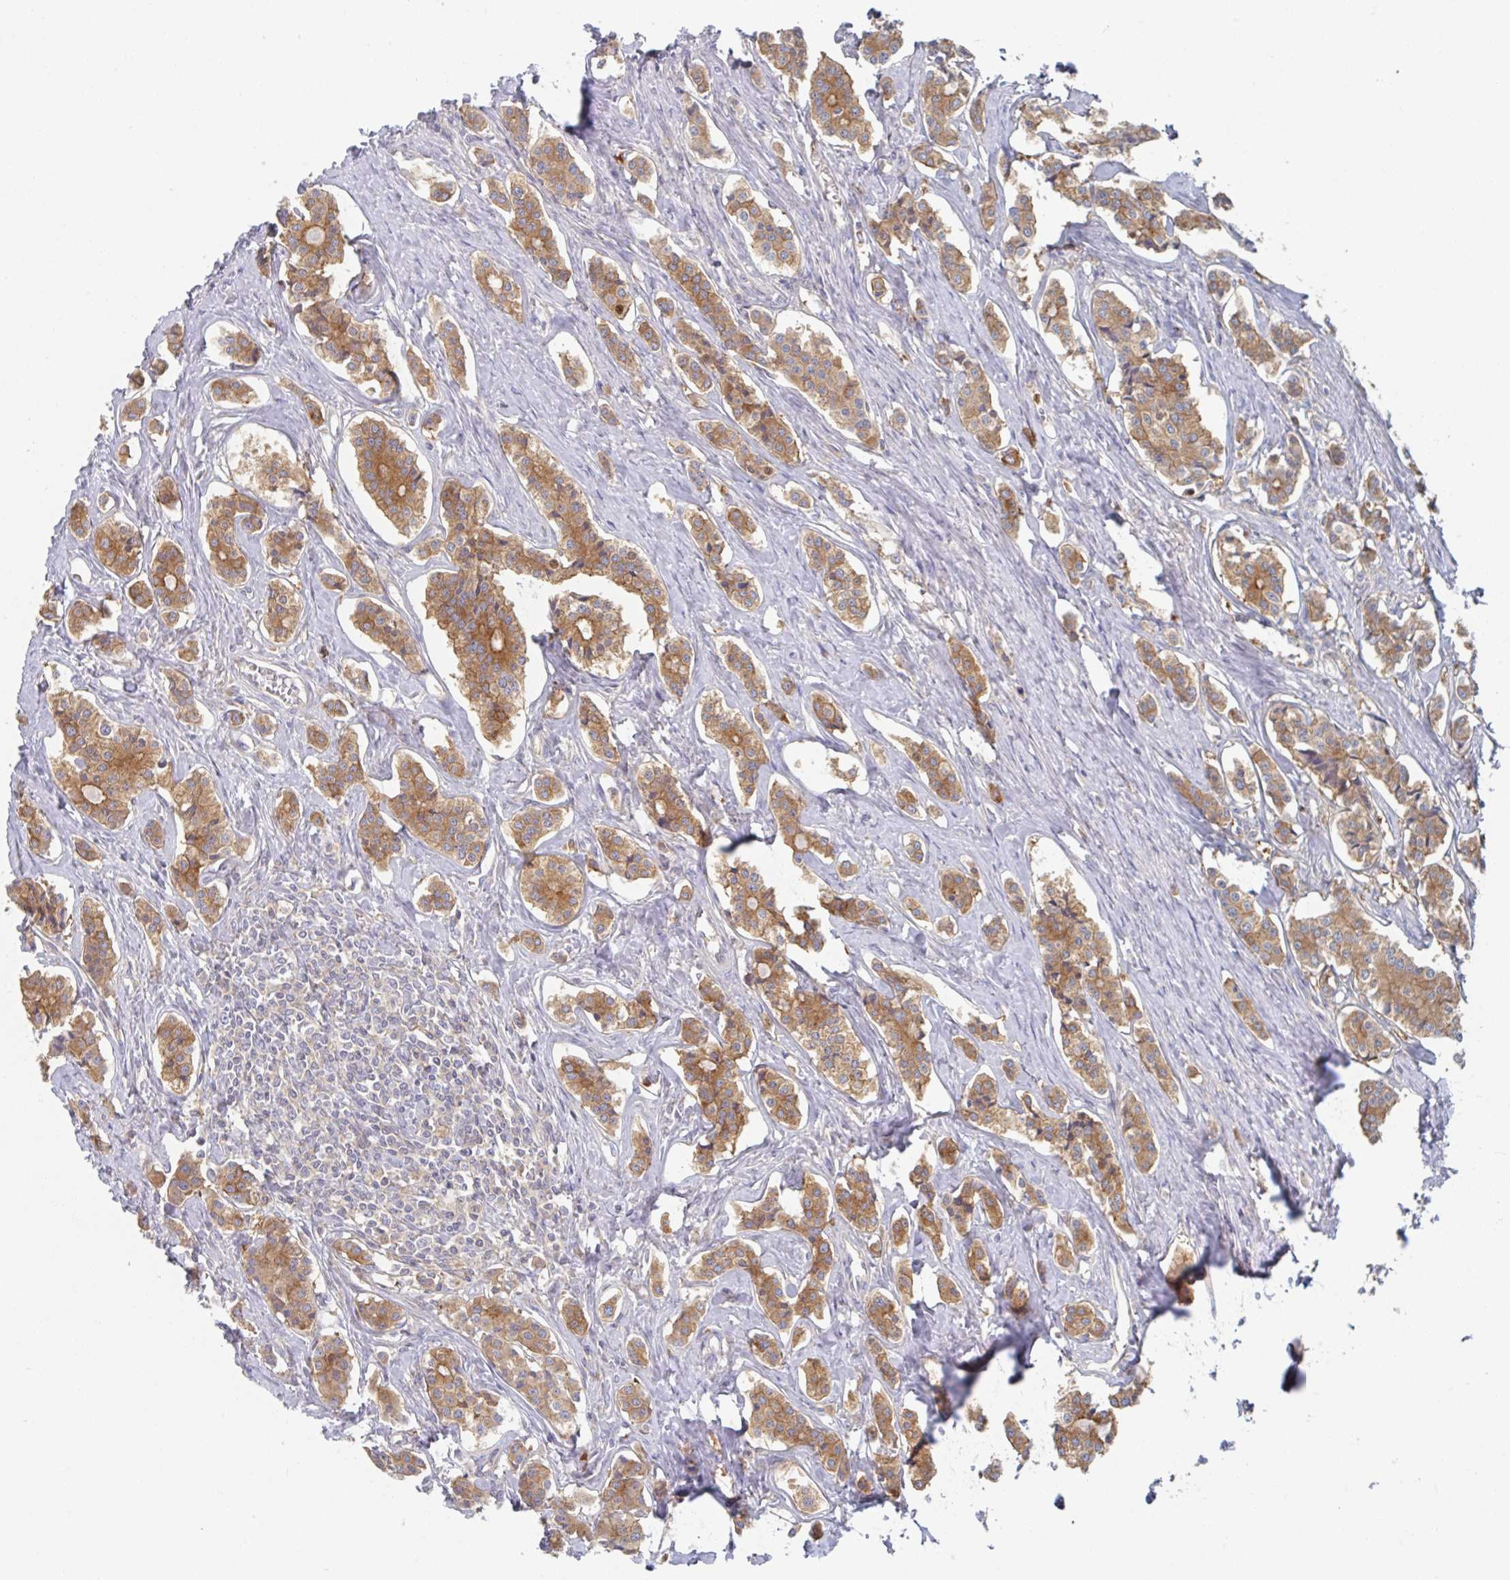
{"staining": {"intensity": "moderate", "quantity": ">75%", "location": "cytoplasmic/membranous"}, "tissue": "carcinoid", "cell_type": "Tumor cells", "image_type": "cancer", "snomed": [{"axis": "morphology", "description": "Carcinoid, malignant, NOS"}, {"axis": "topography", "description": "Small intestine"}], "caption": "DAB (3,3'-diaminobenzidine) immunohistochemical staining of malignant carcinoid displays moderate cytoplasmic/membranous protein staining in about >75% of tumor cells.", "gene": "AMPD2", "patient": {"sex": "male", "age": 63}}